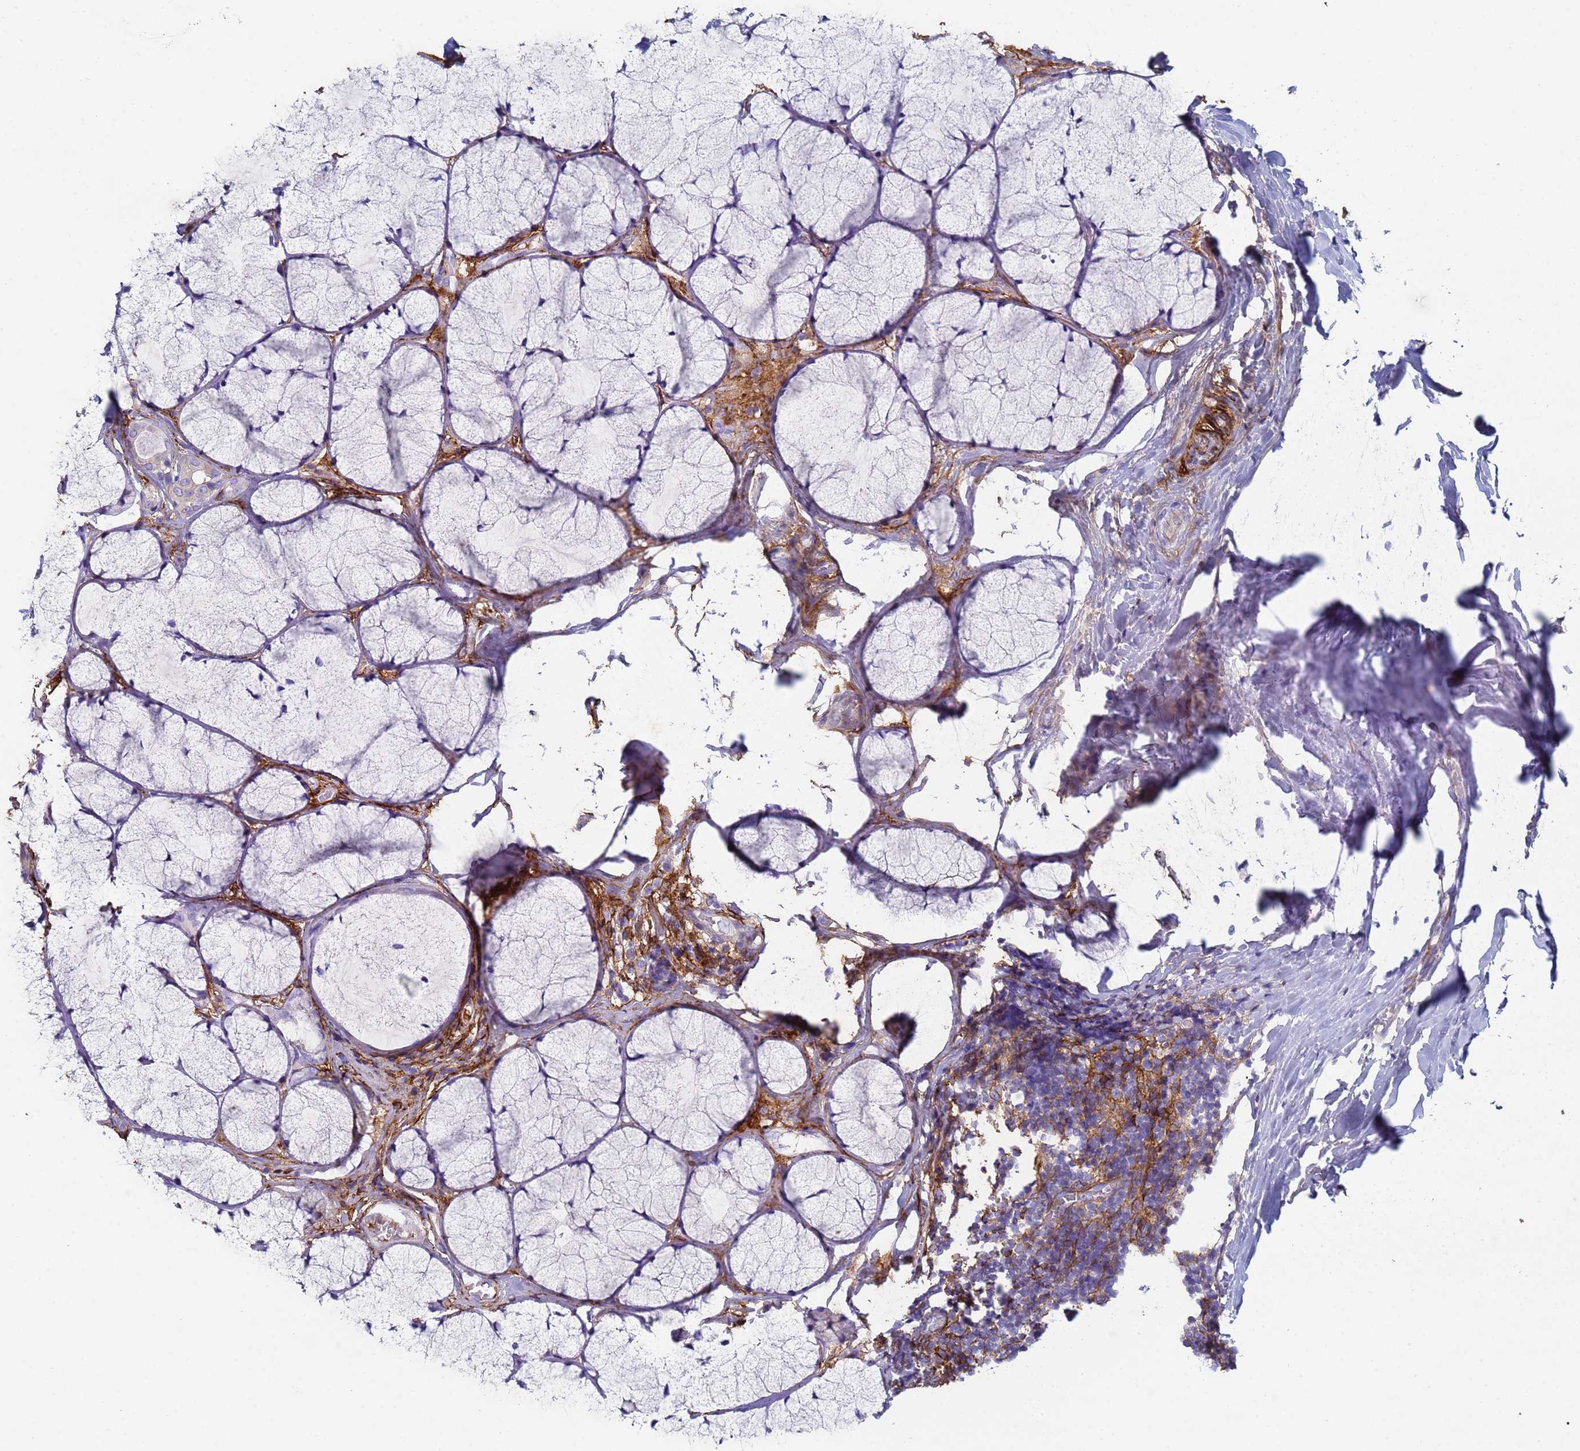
{"staining": {"intensity": "negative", "quantity": "none", "location": "none"}, "tissue": "head and neck cancer", "cell_type": "Tumor cells", "image_type": "cancer", "snomed": [{"axis": "morphology", "description": "Adenocarcinoma, NOS"}, {"axis": "topography", "description": "Head-Neck"}], "caption": "The histopathology image demonstrates no staining of tumor cells in head and neck adenocarcinoma.", "gene": "ABCA8", "patient": {"sex": "male", "age": 66}}